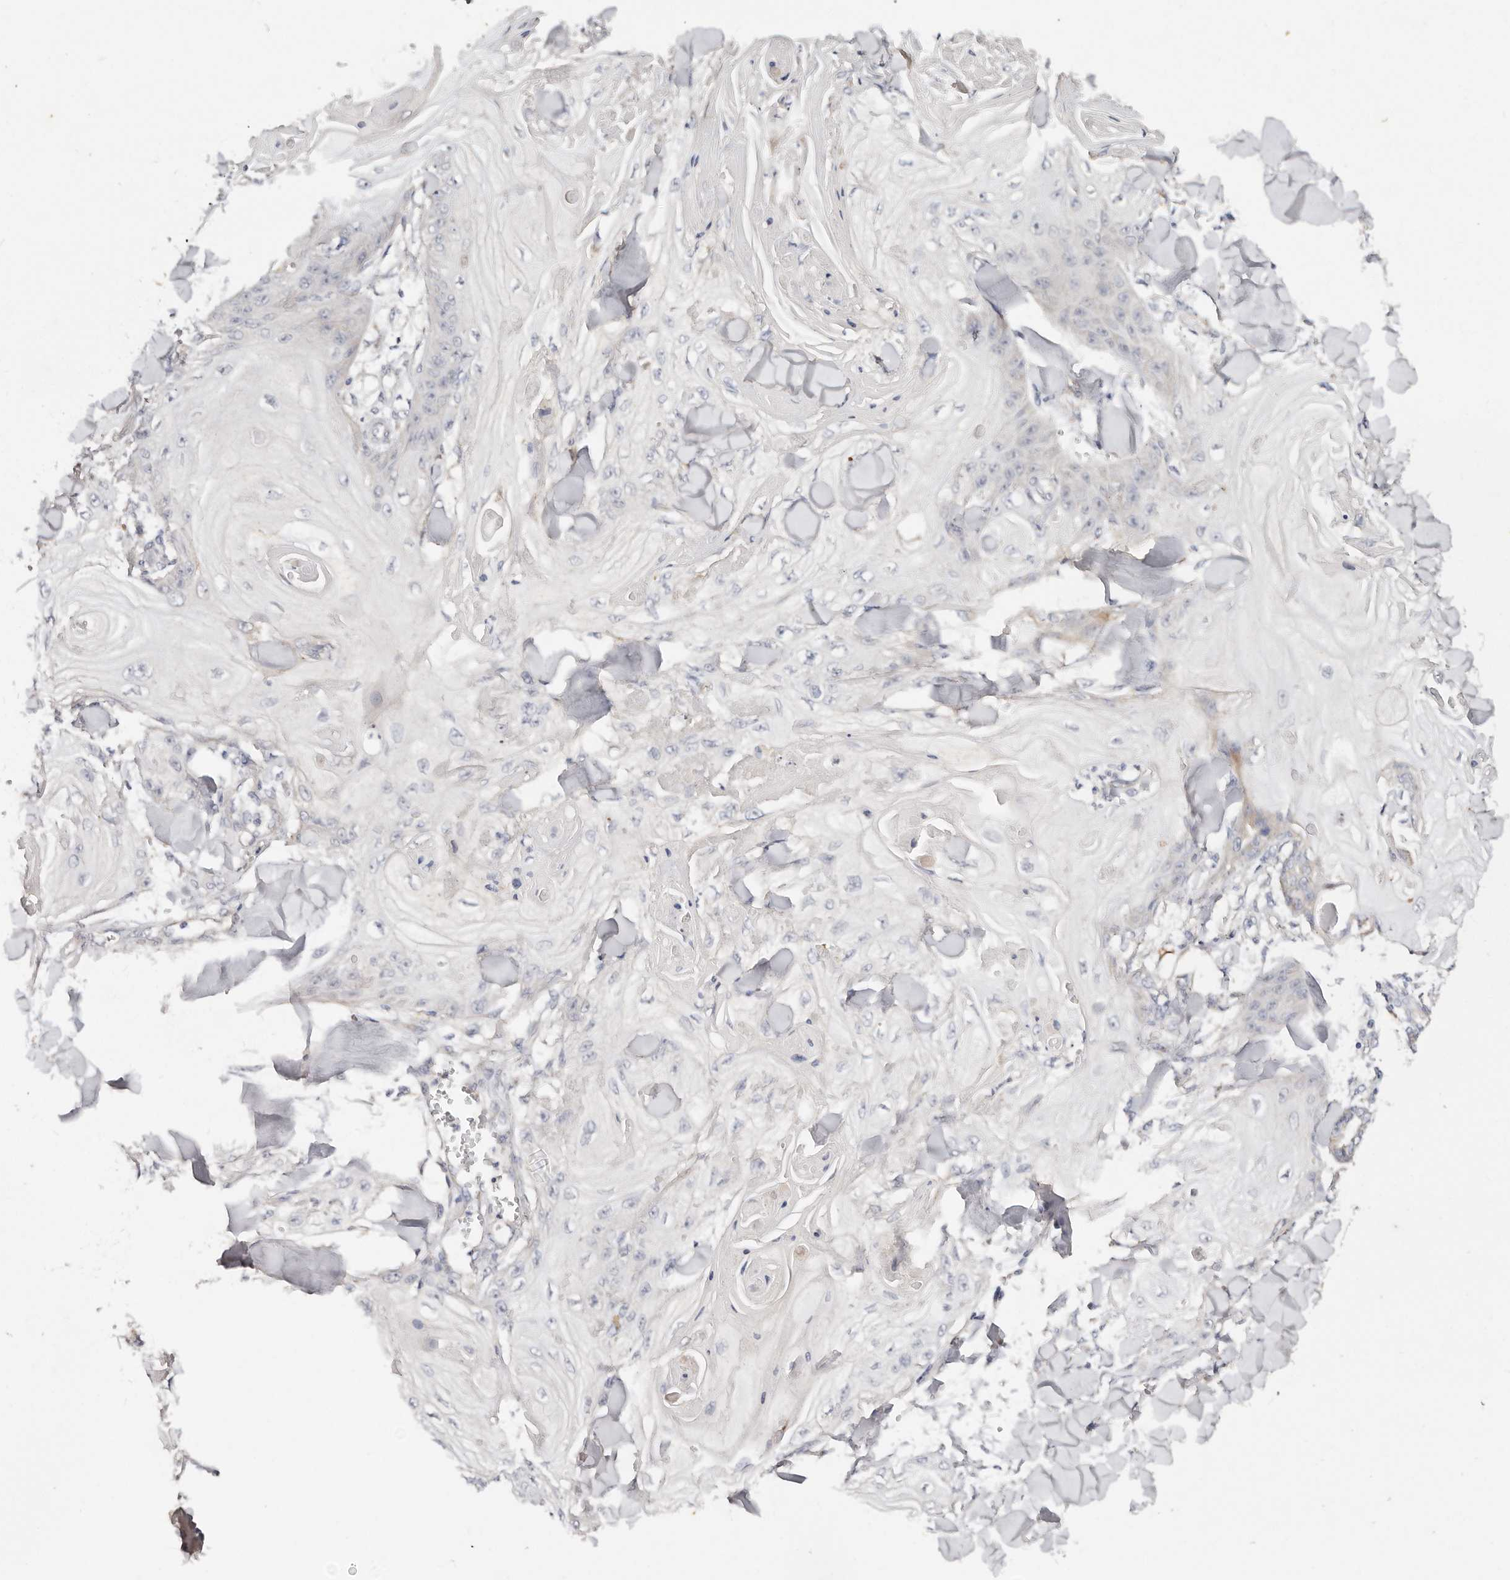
{"staining": {"intensity": "negative", "quantity": "none", "location": "none"}, "tissue": "skin cancer", "cell_type": "Tumor cells", "image_type": "cancer", "snomed": [{"axis": "morphology", "description": "Squamous cell carcinoma, NOS"}, {"axis": "topography", "description": "Skin"}], "caption": "Skin squamous cell carcinoma was stained to show a protein in brown. There is no significant expression in tumor cells. (DAB IHC visualized using brightfield microscopy, high magnification).", "gene": "VIPAS39", "patient": {"sex": "male", "age": 74}}